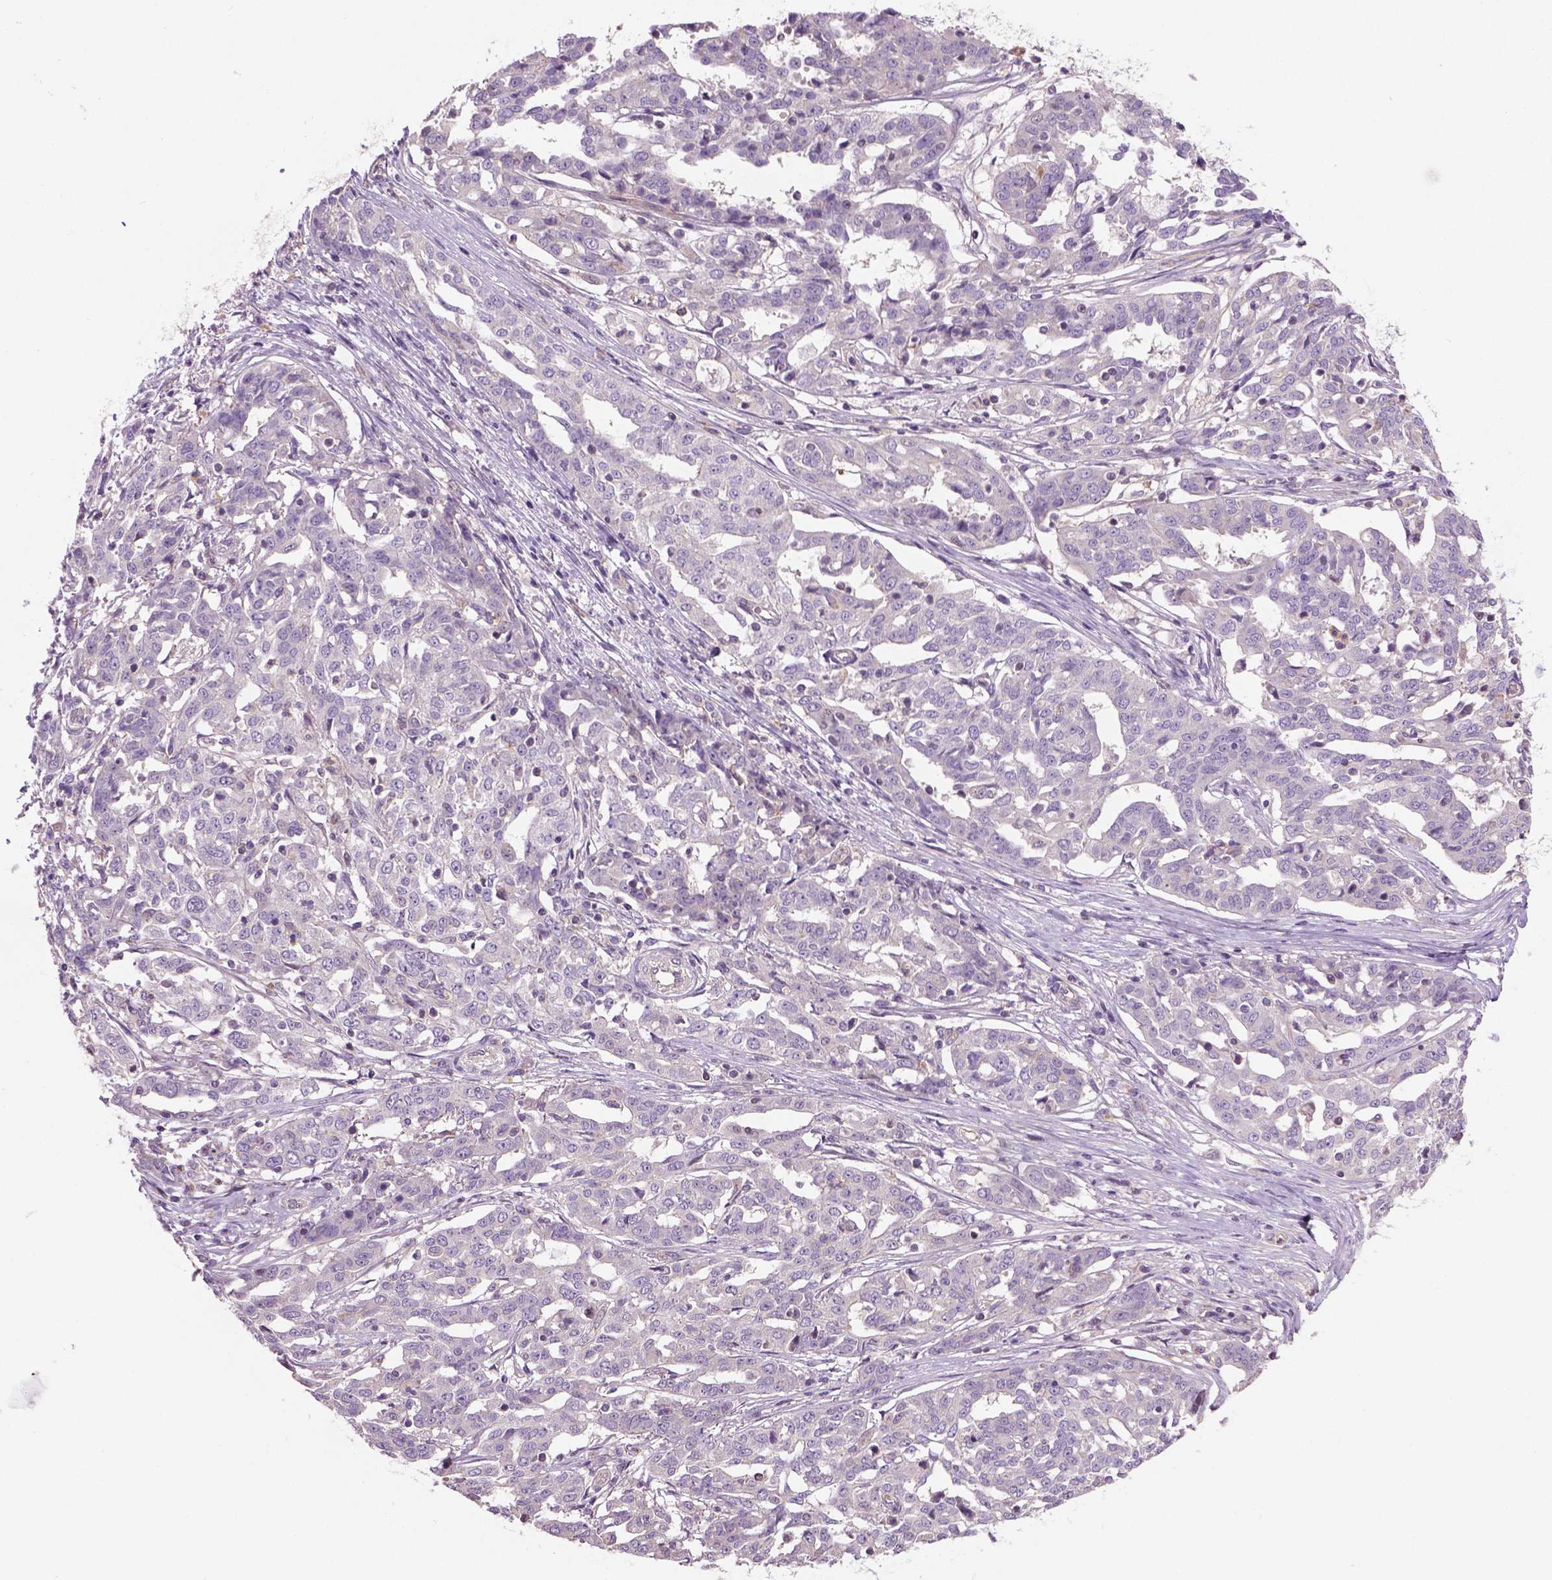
{"staining": {"intensity": "weak", "quantity": "25%-75%", "location": "cytoplasmic/membranous"}, "tissue": "ovarian cancer", "cell_type": "Tumor cells", "image_type": "cancer", "snomed": [{"axis": "morphology", "description": "Cystadenocarcinoma, serous, NOS"}, {"axis": "topography", "description": "Ovary"}], "caption": "Immunohistochemistry of human ovarian cancer (serous cystadenocarcinoma) shows low levels of weak cytoplasmic/membranous expression in approximately 25%-75% of tumor cells.", "gene": "CRACR2A", "patient": {"sex": "female", "age": 67}}